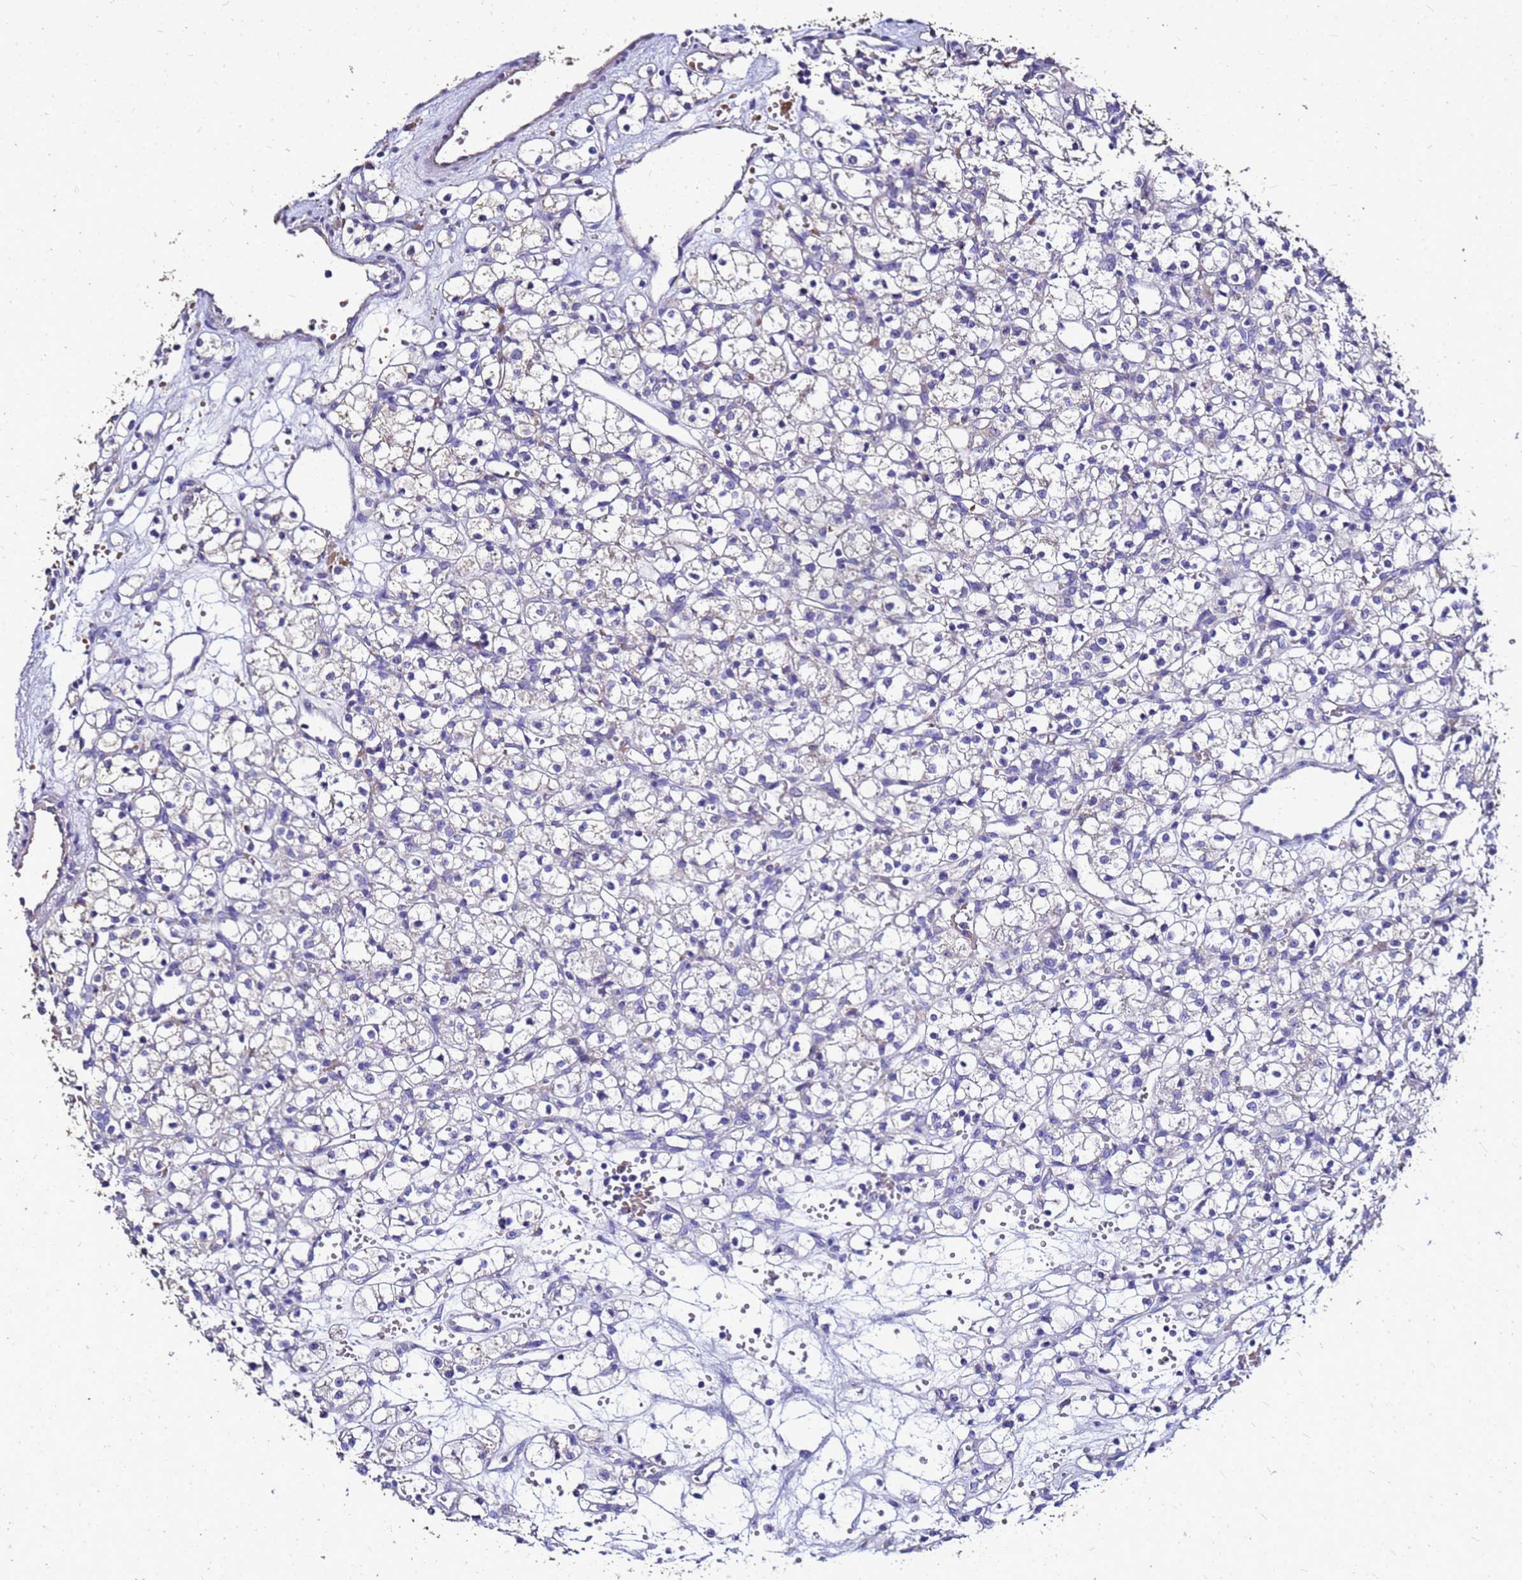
{"staining": {"intensity": "negative", "quantity": "none", "location": "none"}, "tissue": "renal cancer", "cell_type": "Tumor cells", "image_type": "cancer", "snomed": [{"axis": "morphology", "description": "Adenocarcinoma, NOS"}, {"axis": "topography", "description": "Kidney"}], "caption": "Image shows no protein positivity in tumor cells of renal cancer tissue.", "gene": "S100A2", "patient": {"sex": "female", "age": 59}}